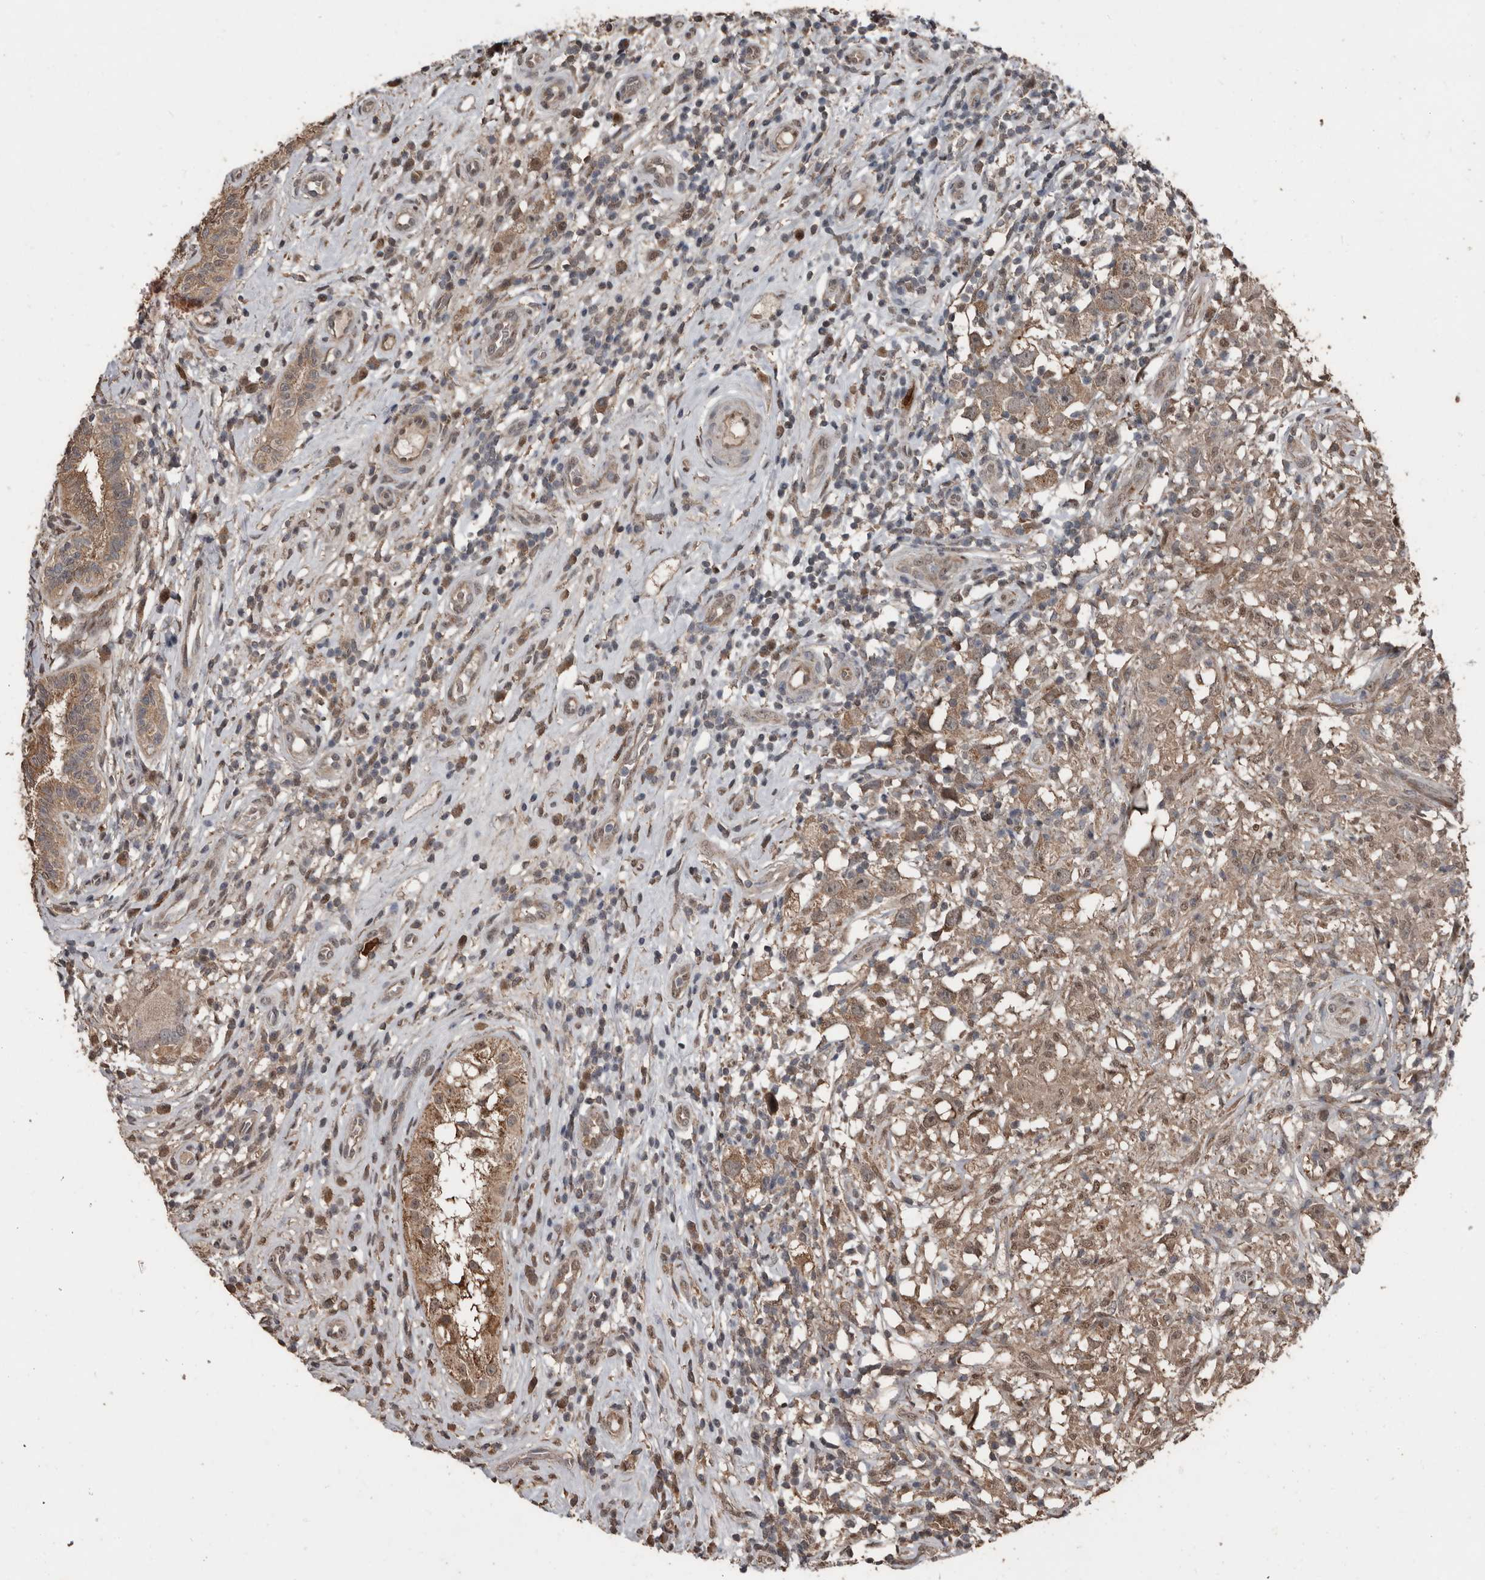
{"staining": {"intensity": "weak", "quantity": ">75%", "location": "cytoplasmic/membranous,nuclear"}, "tissue": "testis cancer", "cell_type": "Tumor cells", "image_type": "cancer", "snomed": [{"axis": "morphology", "description": "Seminoma, NOS"}, {"axis": "topography", "description": "Testis"}], "caption": "Testis cancer (seminoma) stained with a protein marker demonstrates weak staining in tumor cells.", "gene": "FSBP", "patient": {"sex": "male", "age": 49}}